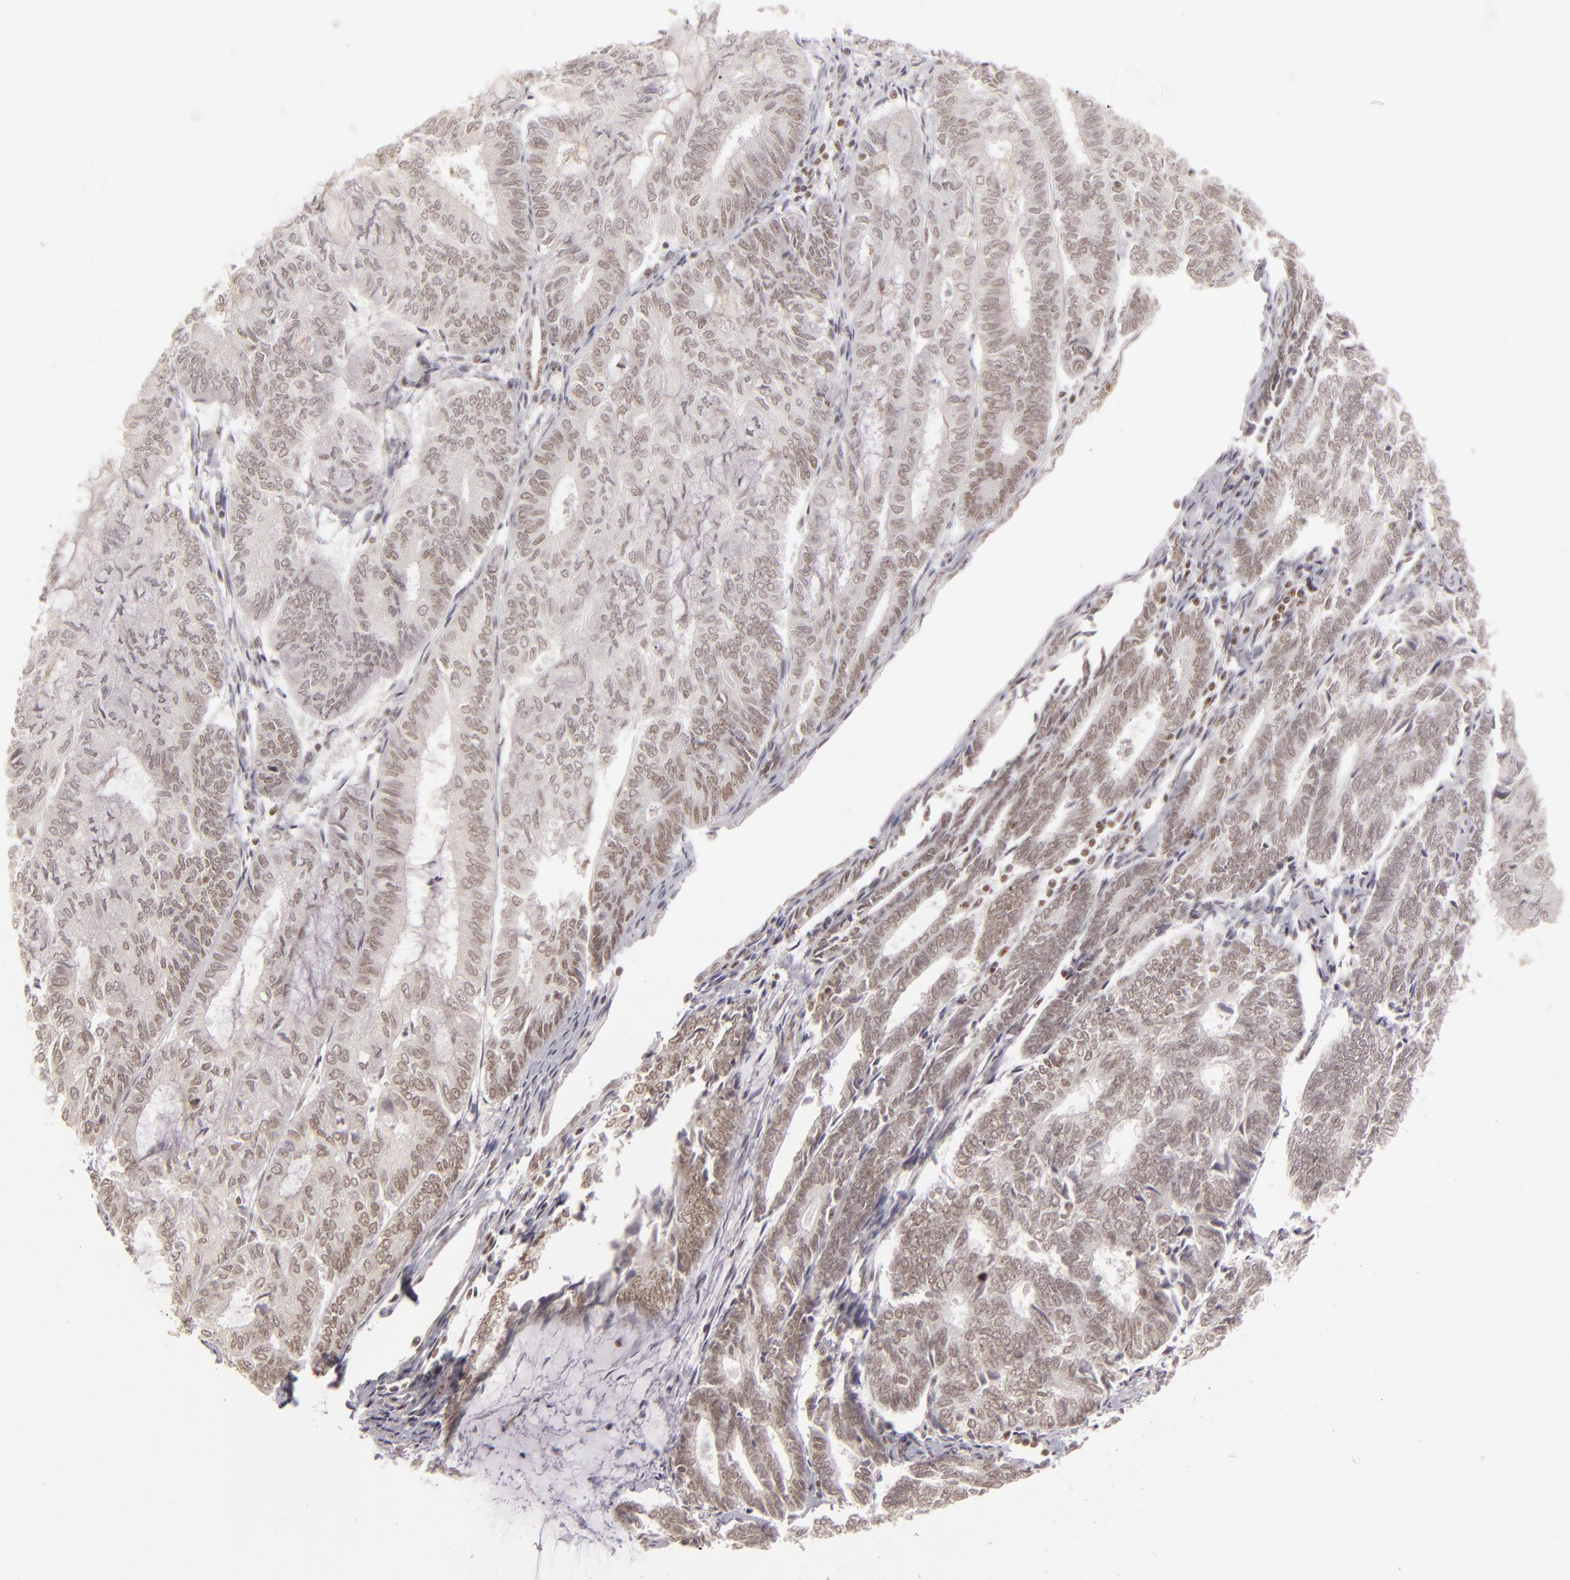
{"staining": {"intensity": "weak", "quantity": "<25%", "location": "nuclear"}, "tissue": "endometrial cancer", "cell_type": "Tumor cells", "image_type": "cancer", "snomed": [{"axis": "morphology", "description": "Adenocarcinoma, NOS"}, {"axis": "topography", "description": "Endometrium"}], "caption": "Endometrial cancer stained for a protein using IHC displays no positivity tumor cells.", "gene": "DAXX", "patient": {"sex": "female", "age": 59}}